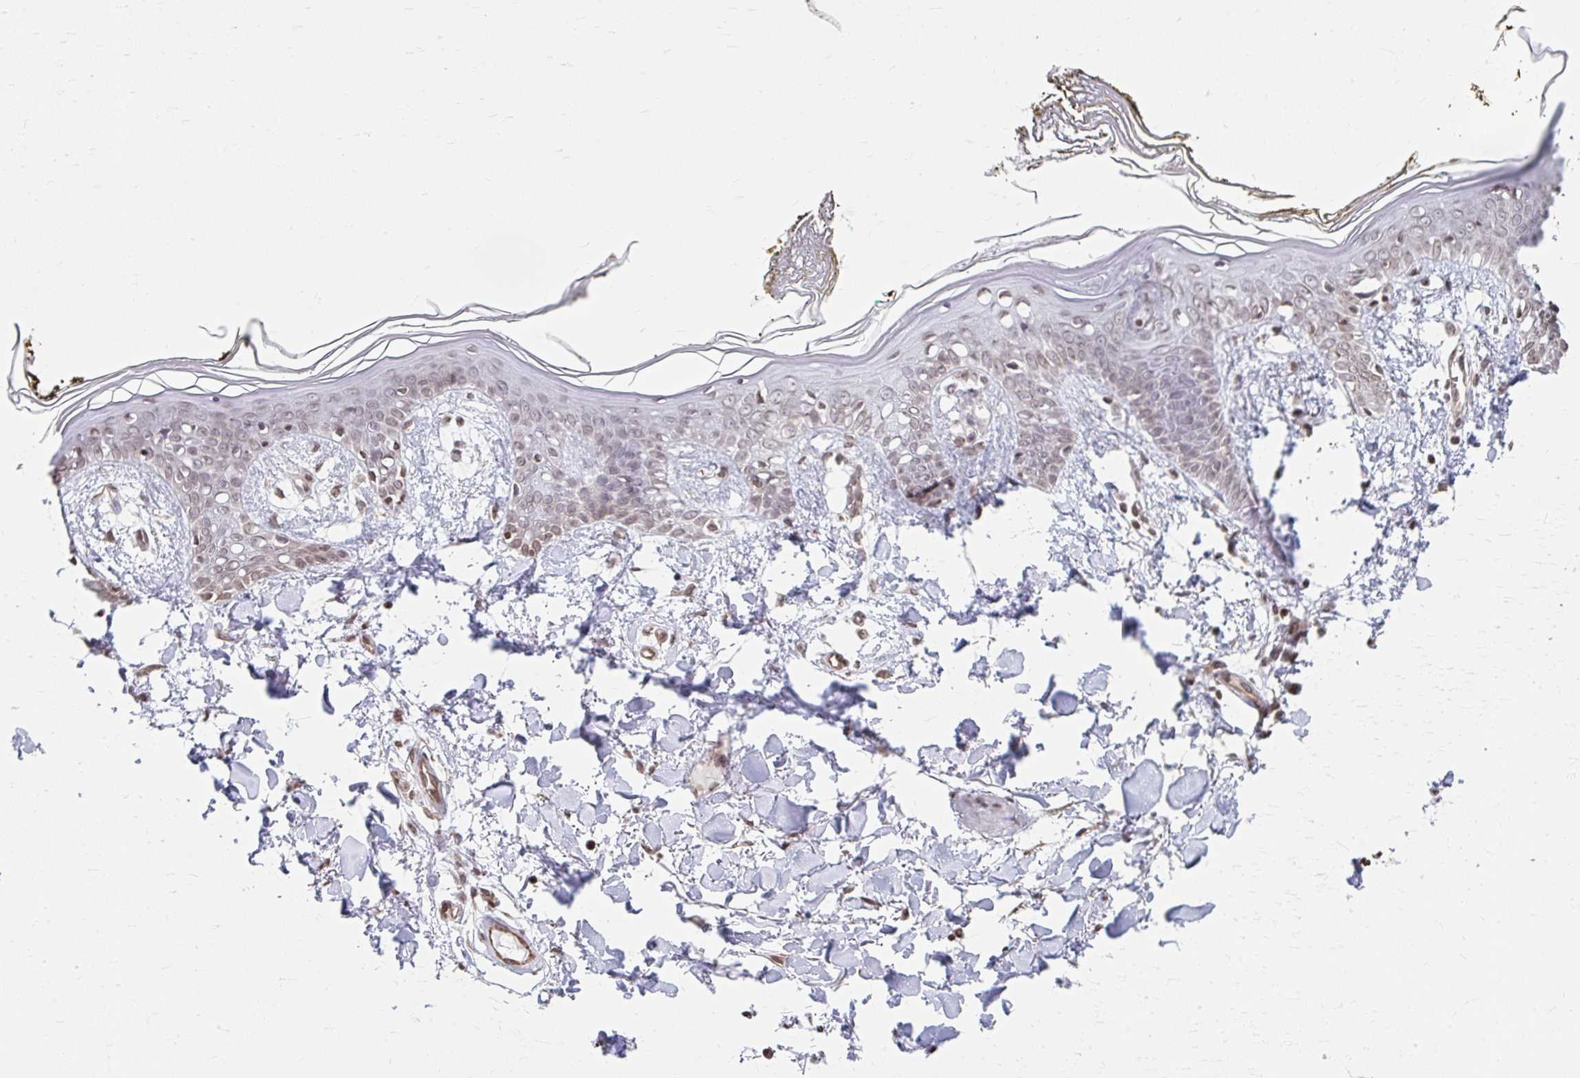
{"staining": {"intensity": "moderate", "quantity": ">75%", "location": "cytoplasmic/membranous,nuclear"}, "tissue": "skin", "cell_type": "Fibroblasts", "image_type": "normal", "snomed": [{"axis": "morphology", "description": "Normal tissue, NOS"}, {"axis": "topography", "description": "Skin"}], "caption": "Skin stained for a protein shows moderate cytoplasmic/membranous,nuclear positivity in fibroblasts. Immunohistochemistry stains the protein of interest in brown and the nuclei are stained blue.", "gene": "ORC3", "patient": {"sex": "female", "age": 34}}